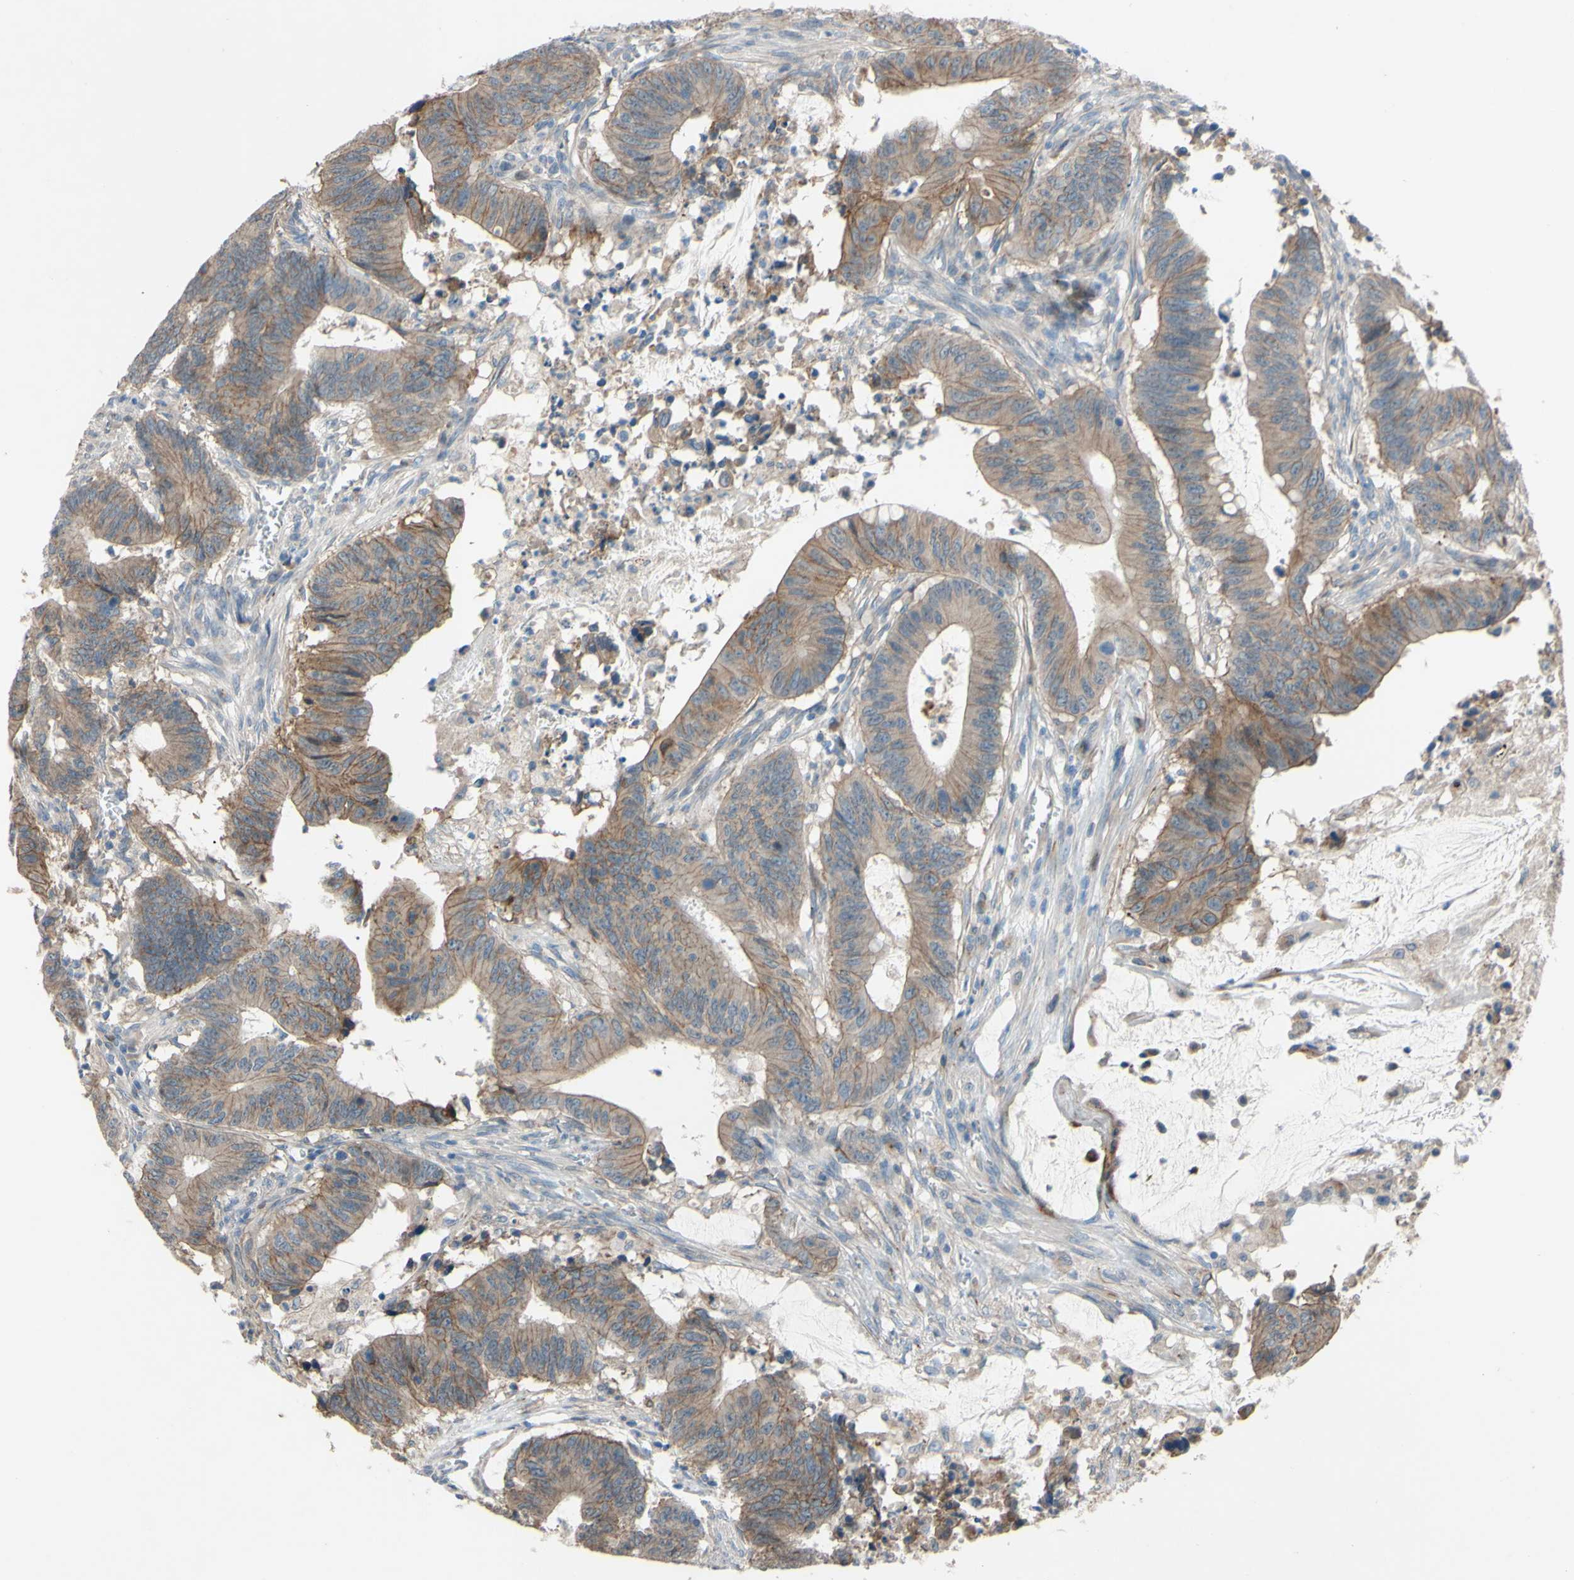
{"staining": {"intensity": "moderate", "quantity": ">75%", "location": "cytoplasmic/membranous"}, "tissue": "colorectal cancer", "cell_type": "Tumor cells", "image_type": "cancer", "snomed": [{"axis": "morphology", "description": "Adenocarcinoma, NOS"}, {"axis": "topography", "description": "Colon"}], "caption": "Immunohistochemistry (IHC) (DAB (3,3'-diaminobenzidine)) staining of human adenocarcinoma (colorectal) displays moderate cytoplasmic/membranous protein expression in approximately >75% of tumor cells.", "gene": "CDCP1", "patient": {"sex": "male", "age": 45}}